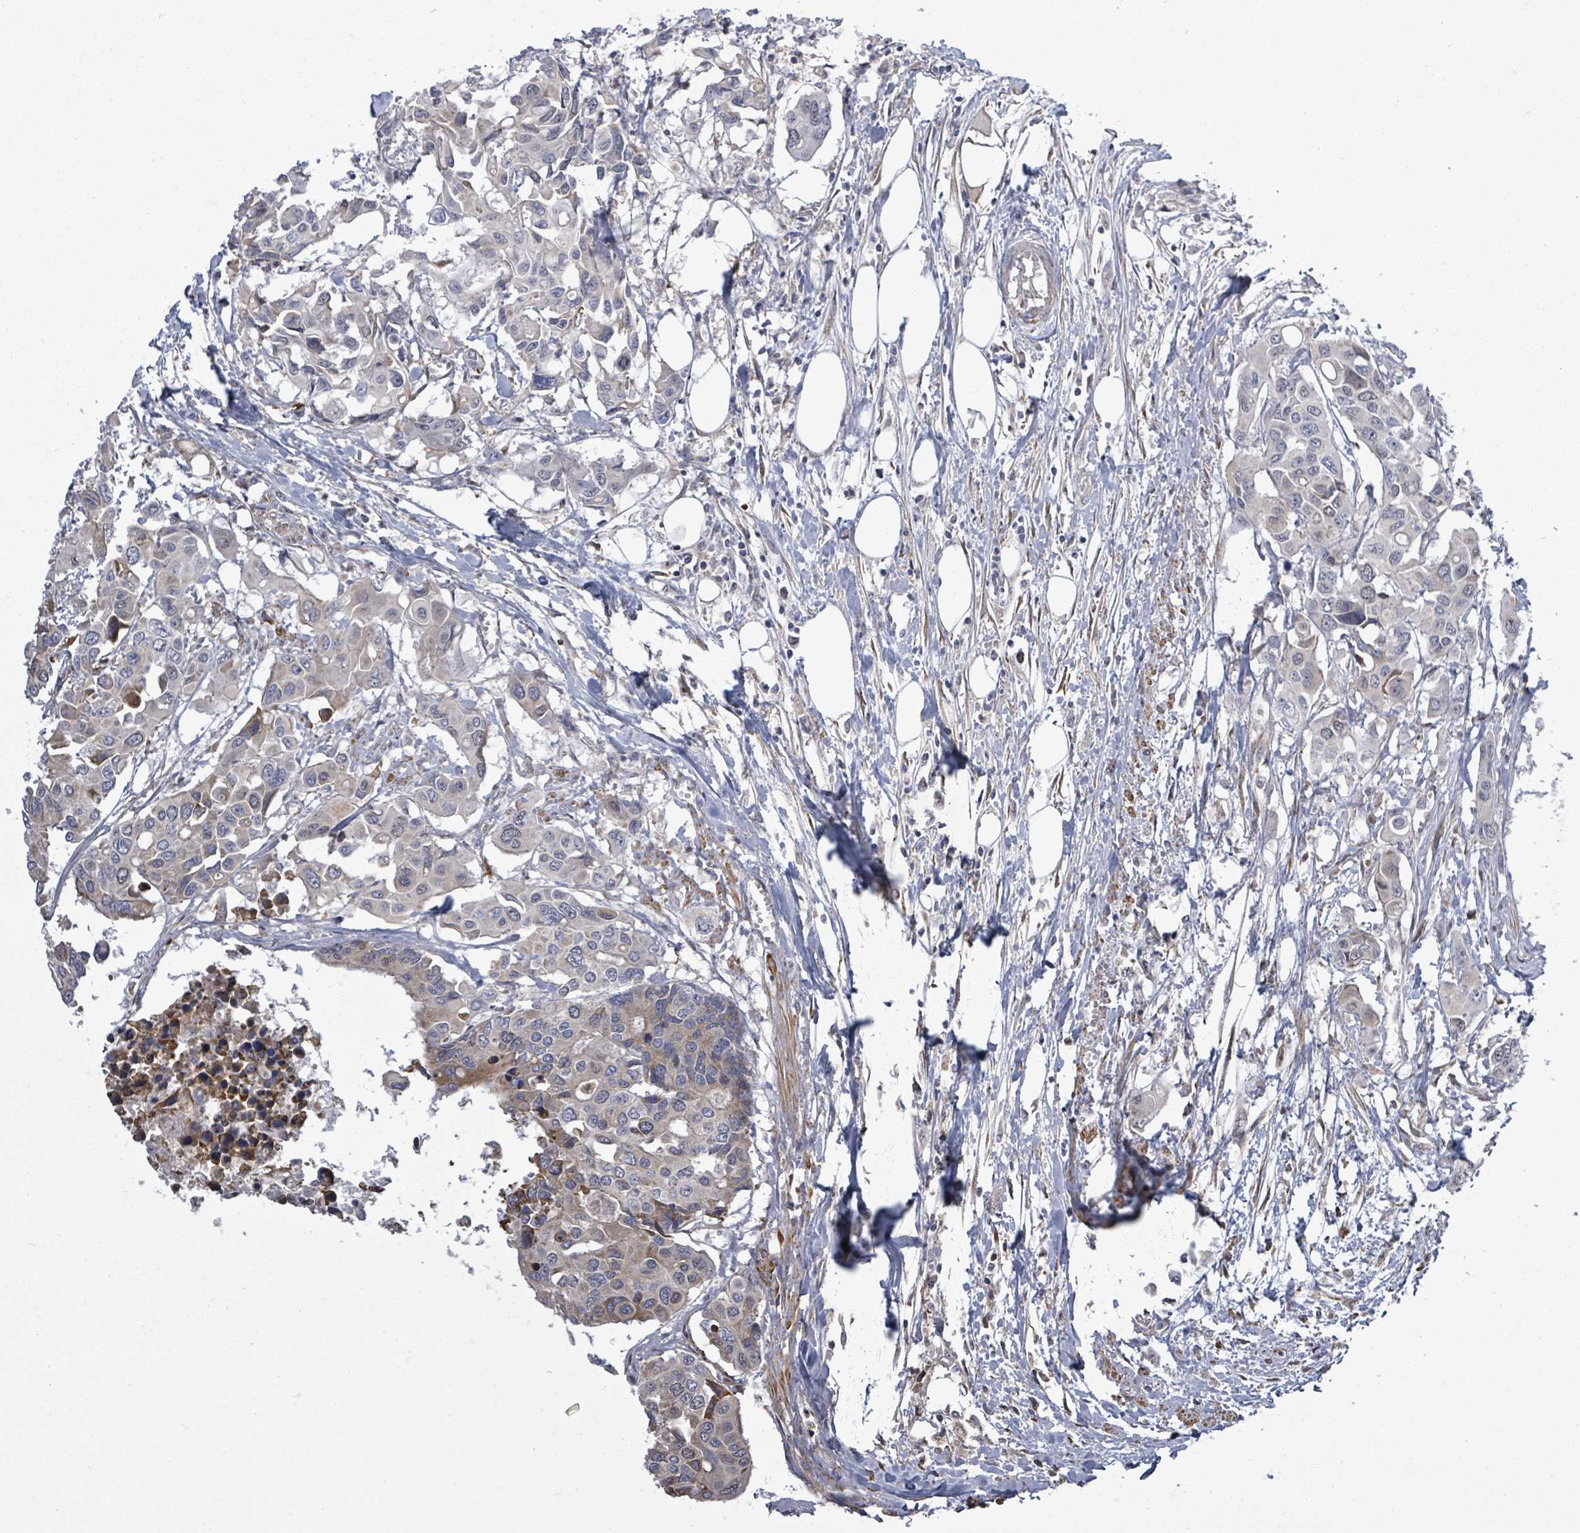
{"staining": {"intensity": "weak", "quantity": "<25%", "location": "cytoplasmic/membranous"}, "tissue": "colorectal cancer", "cell_type": "Tumor cells", "image_type": "cancer", "snomed": [{"axis": "morphology", "description": "Adenocarcinoma, NOS"}, {"axis": "topography", "description": "Colon"}], "caption": "Colorectal cancer (adenocarcinoma) was stained to show a protein in brown. There is no significant staining in tumor cells.", "gene": "PAPSS1", "patient": {"sex": "male", "age": 77}}